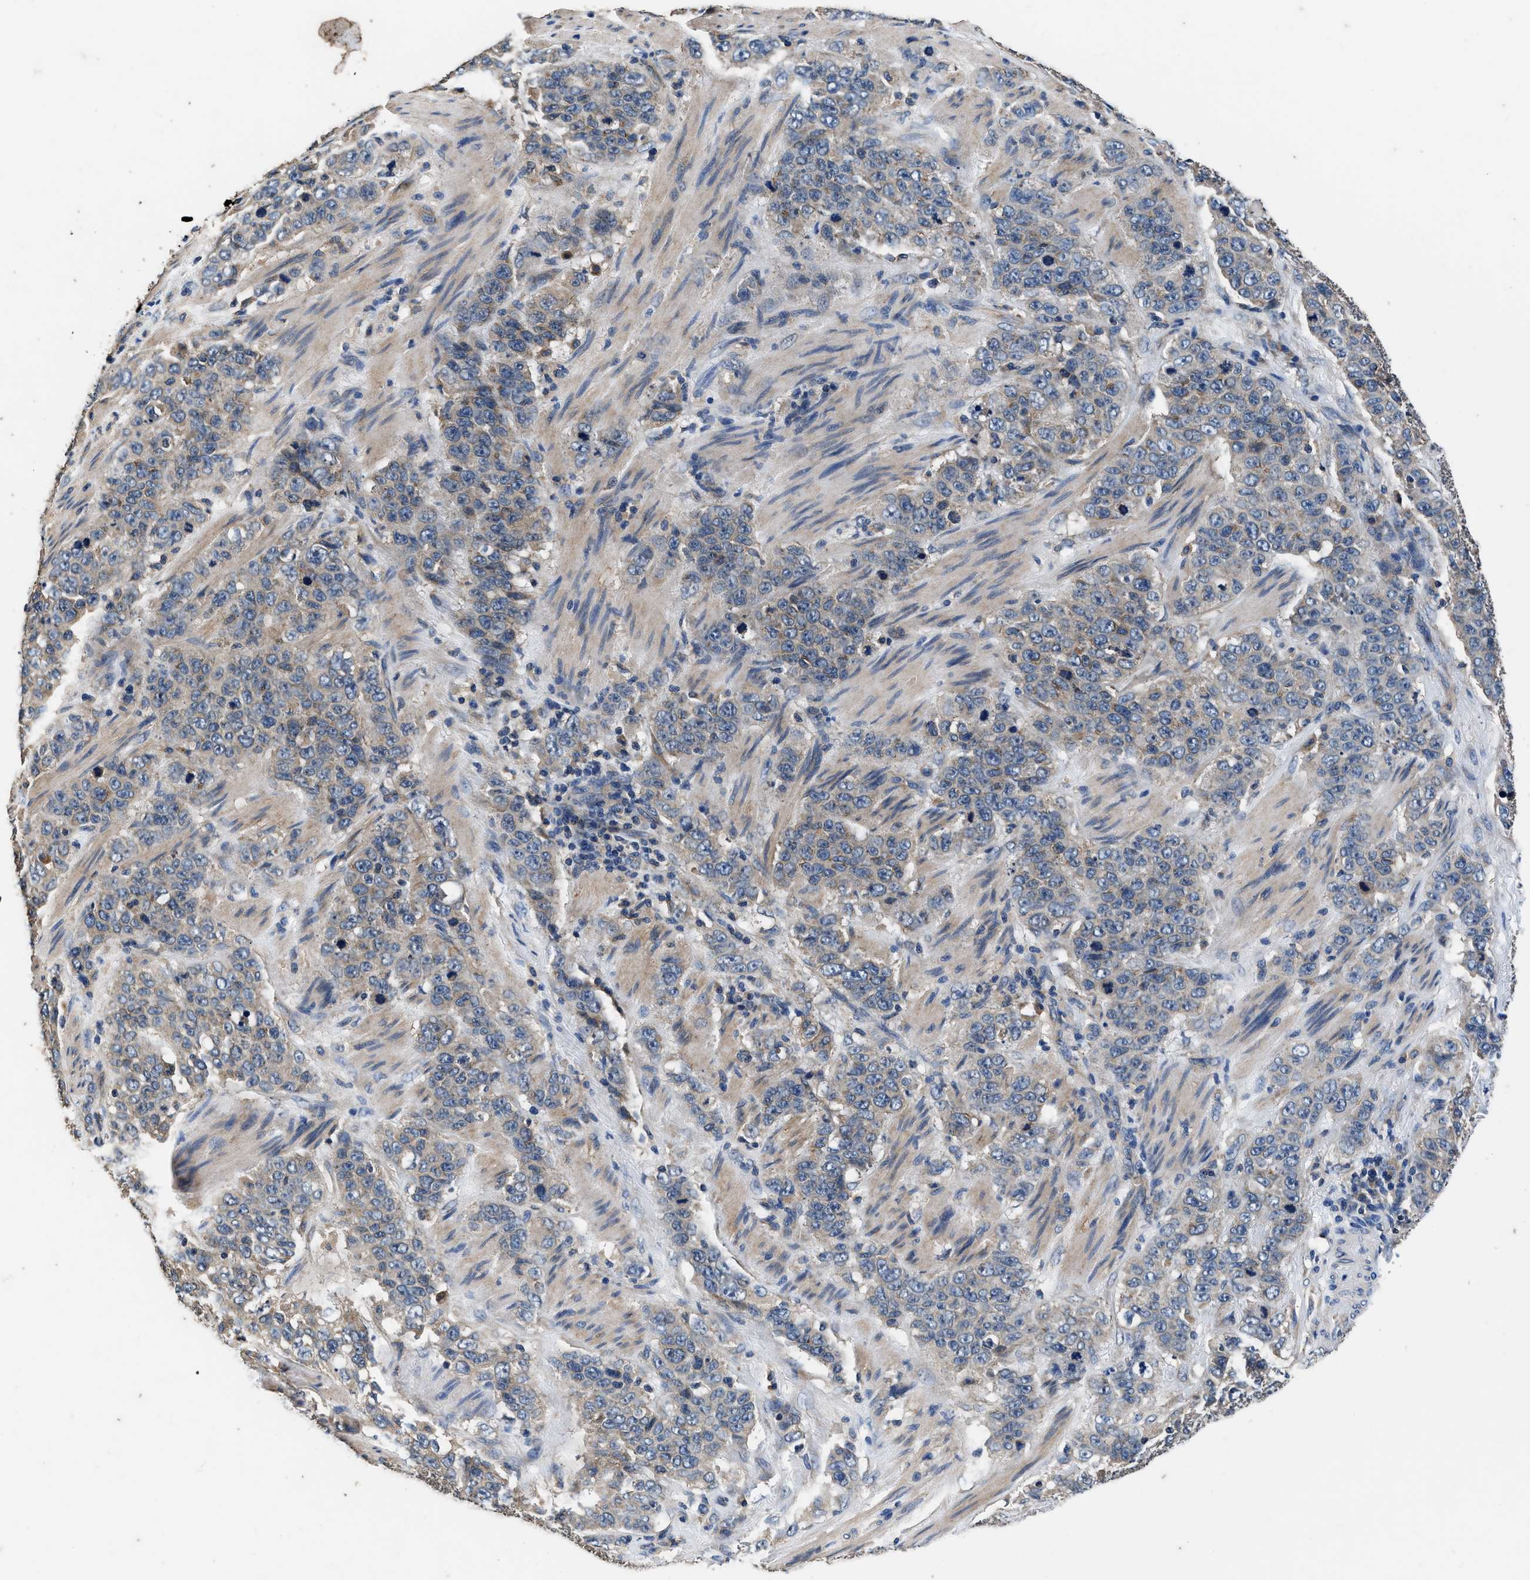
{"staining": {"intensity": "weak", "quantity": "25%-75%", "location": "cytoplasmic/membranous"}, "tissue": "stomach cancer", "cell_type": "Tumor cells", "image_type": "cancer", "snomed": [{"axis": "morphology", "description": "Adenocarcinoma, NOS"}, {"axis": "topography", "description": "Stomach"}], "caption": "Immunohistochemical staining of stomach cancer displays low levels of weak cytoplasmic/membranous protein expression in about 25%-75% of tumor cells. Immunohistochemistry (ihc) stains the protein of interest in brown and the nuclei are stained blue.", "gene": "DHRS7B", "patient": {"sex": "male", "age": 48}}